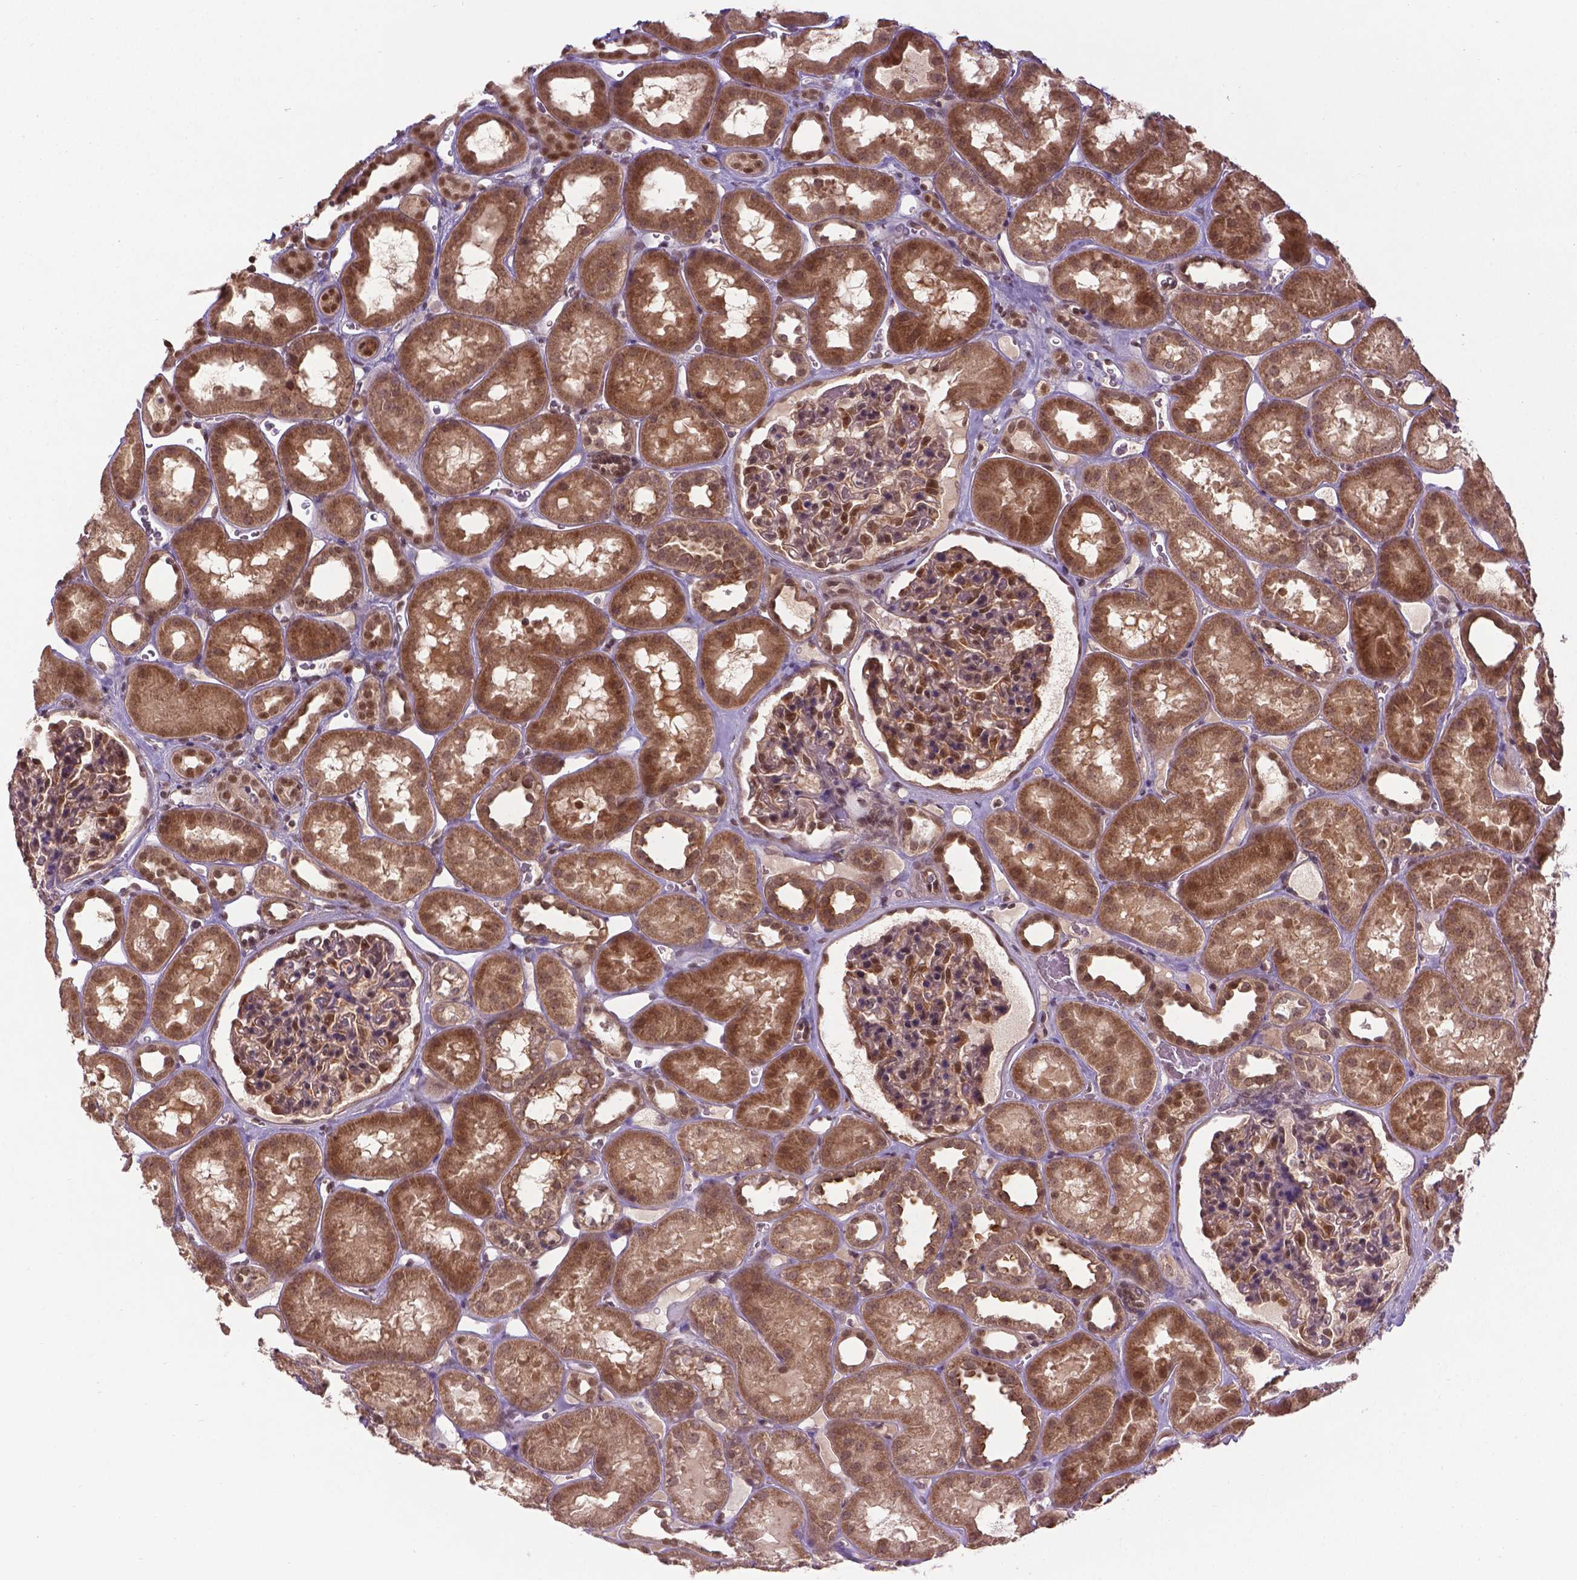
{"staining": {"intensity": "moderate", "quantity": "25%-75%", "location": "nuclear"}, "tissue": "kidney", "cell_type": "Cells in glomeruli", "image_type": "normal", "snomed": [{"axis": "morphology", "description": "Normal tissue, NOS"}, {"axis": "topography", "description": "Kidney"}], "caption": "Immunohistochemical staining of benign kidney demonstrates 25%-75% levels of moderate nuclear protein positivity in approximately 25%-75% of cells in glomeruli. (DAB IHC, brown staining for protein, blue staining for nuclei).", "gene": "ANKRD54", "patient": {"sex": "female", "age": 41}}